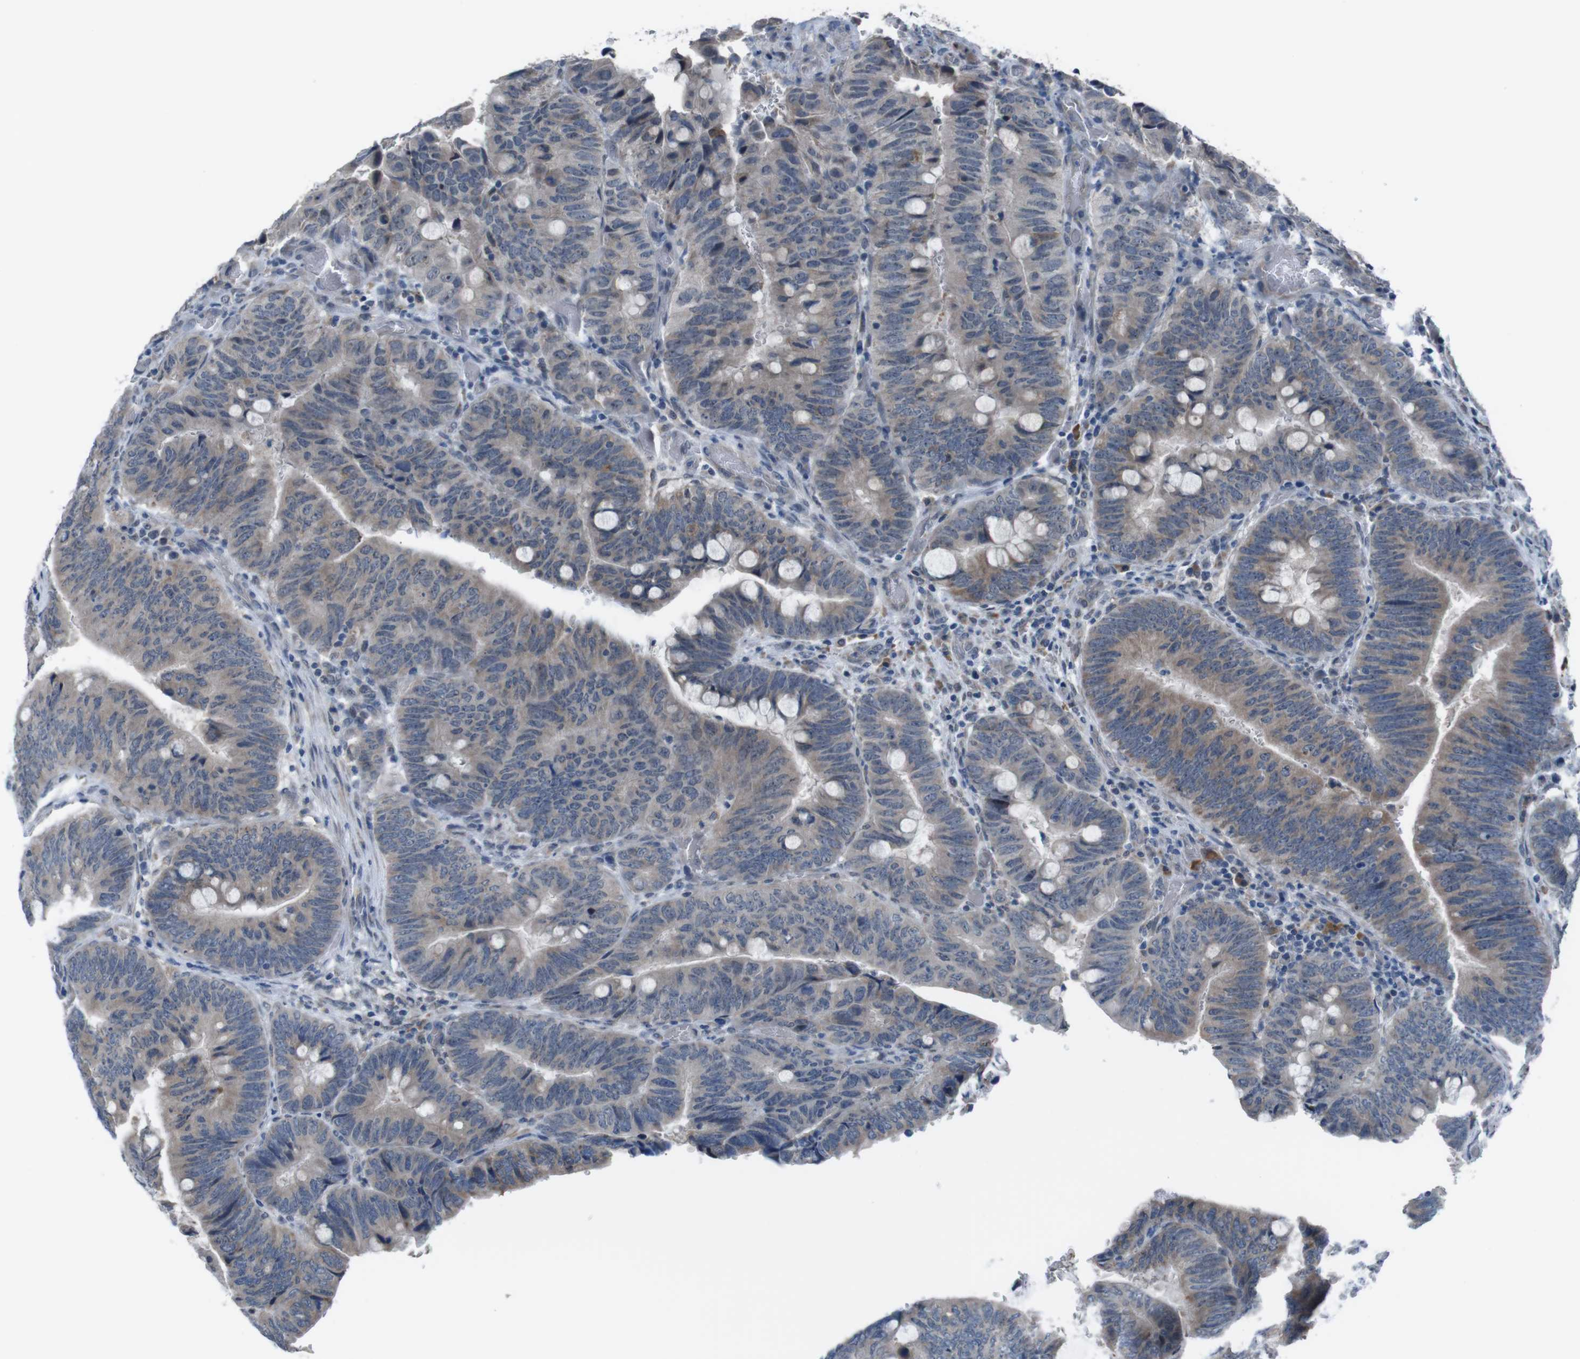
{"staining": {"intensity": "moderate", "quantity": "<25%", "location": "cytoplasmic/membranous"}, "tissue": "colorectal cancer", "cell_type": "Tumor cells", "image_type": "cancer", "snomed": [{"axis": "morphology", "description": "Normal tissue, NOS"}, {"axis": "morphology", "description": "Adenocarcinoma, NOS"}, {"axis": "topography", "description": "Rectum"}, {"axis": "topography", "description": "Peripheral nerve tissue"}], "caption": "Colorectal cancer (adenocarcinoma) stained for a protein (brown) shows moderate cytoplasmic/membranous positive staining in about <25% of tumor cells.", "gene": "CDH22", "patient": {"sex": "male", "age": 92}}